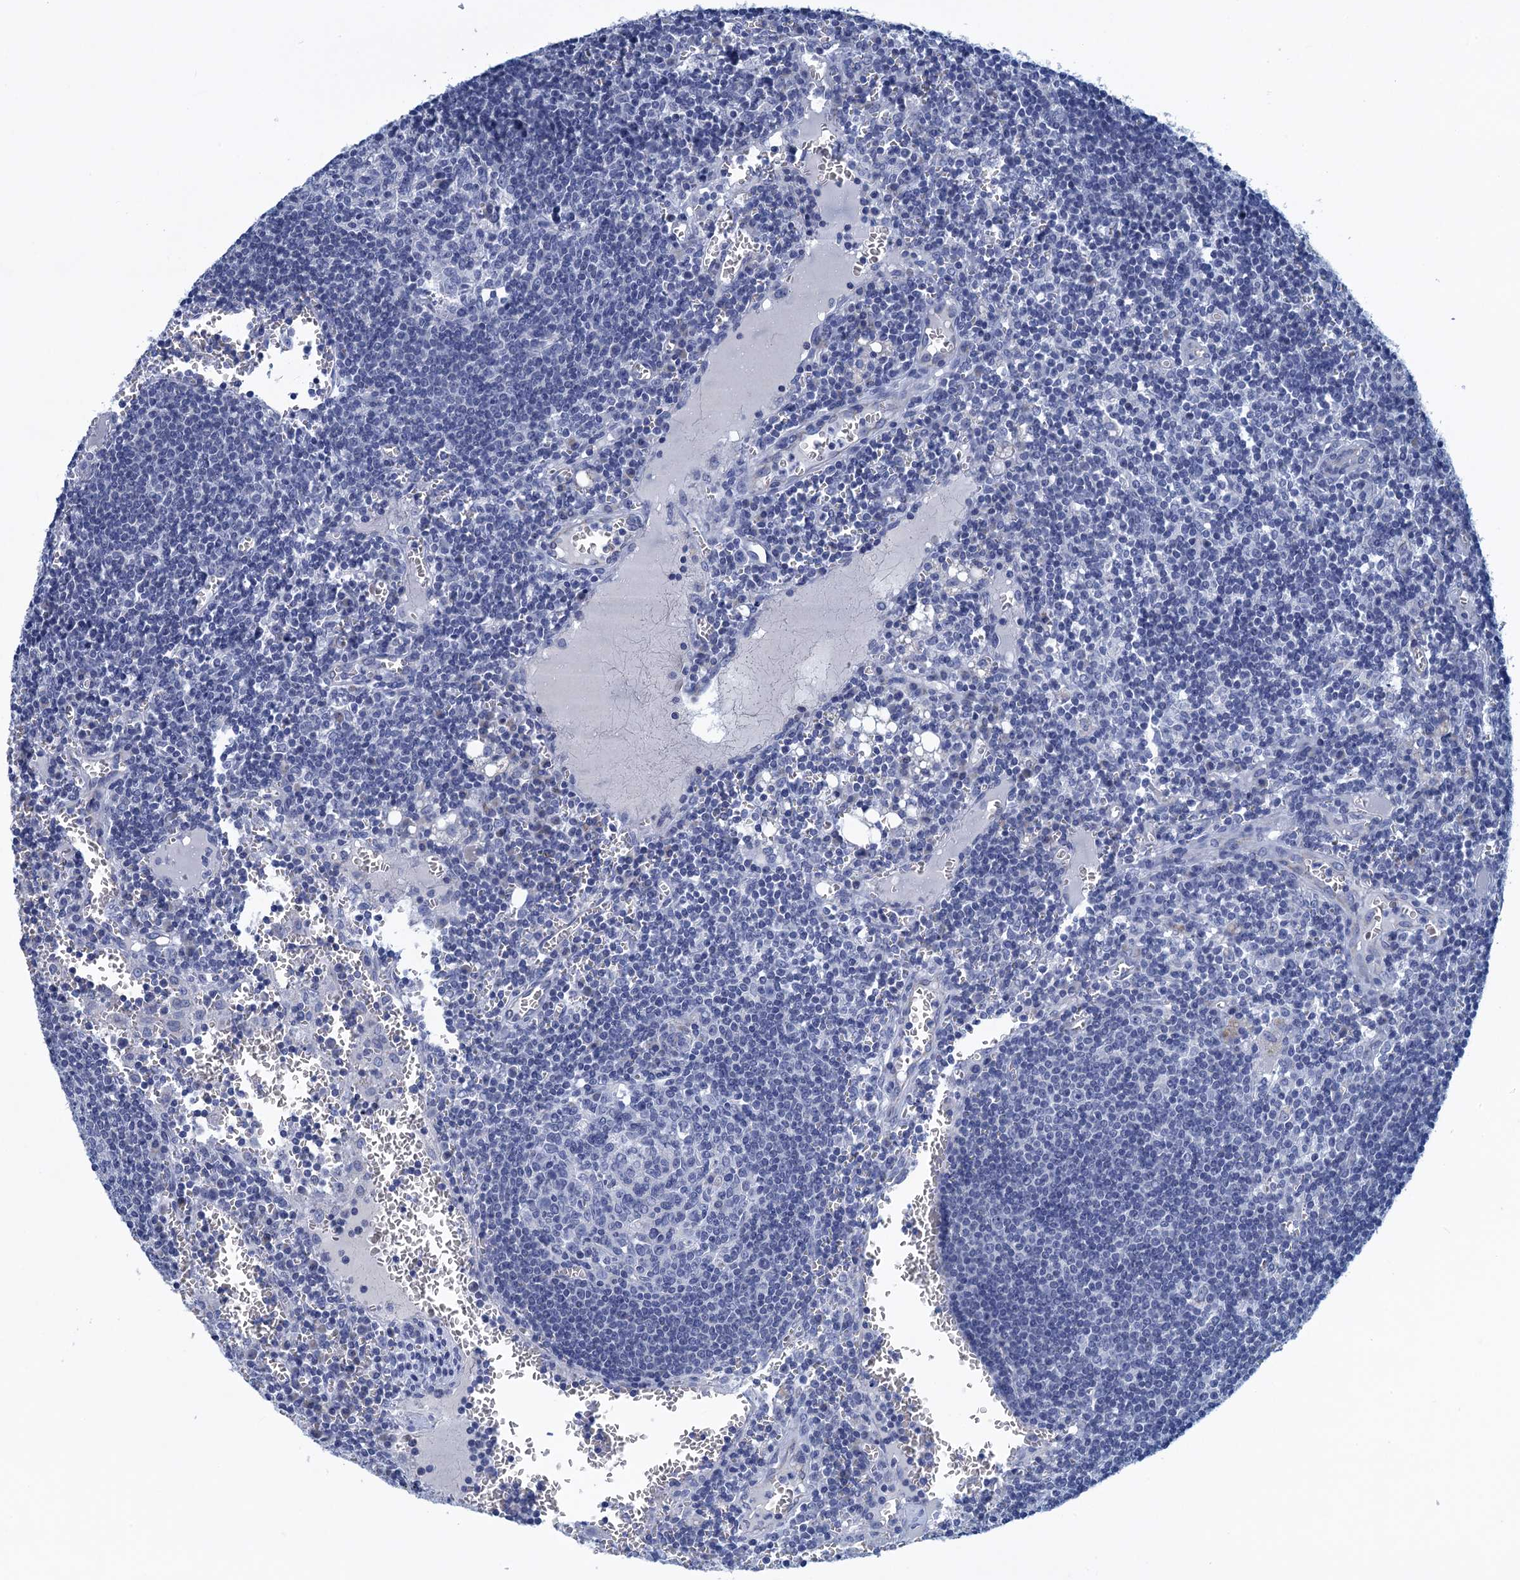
{"staining": {"intensity": "negative", "quantity": "none", "location": "none"}, "tissue": "lymph node", "cell_type": "Germinal center cells", "image_type": "normal", "snomed": [{"axis": "morphology", "description": "Normal tissue, NOS"}, {"axis": "topography", "description": "Lymph node"}], "caption": "Immunohistochemistry (IHC) of benign human lymph node exhibits no expression in germinal center cells.", "gene": "SCEL", "patient": {"sex": "female", "age": 73}}